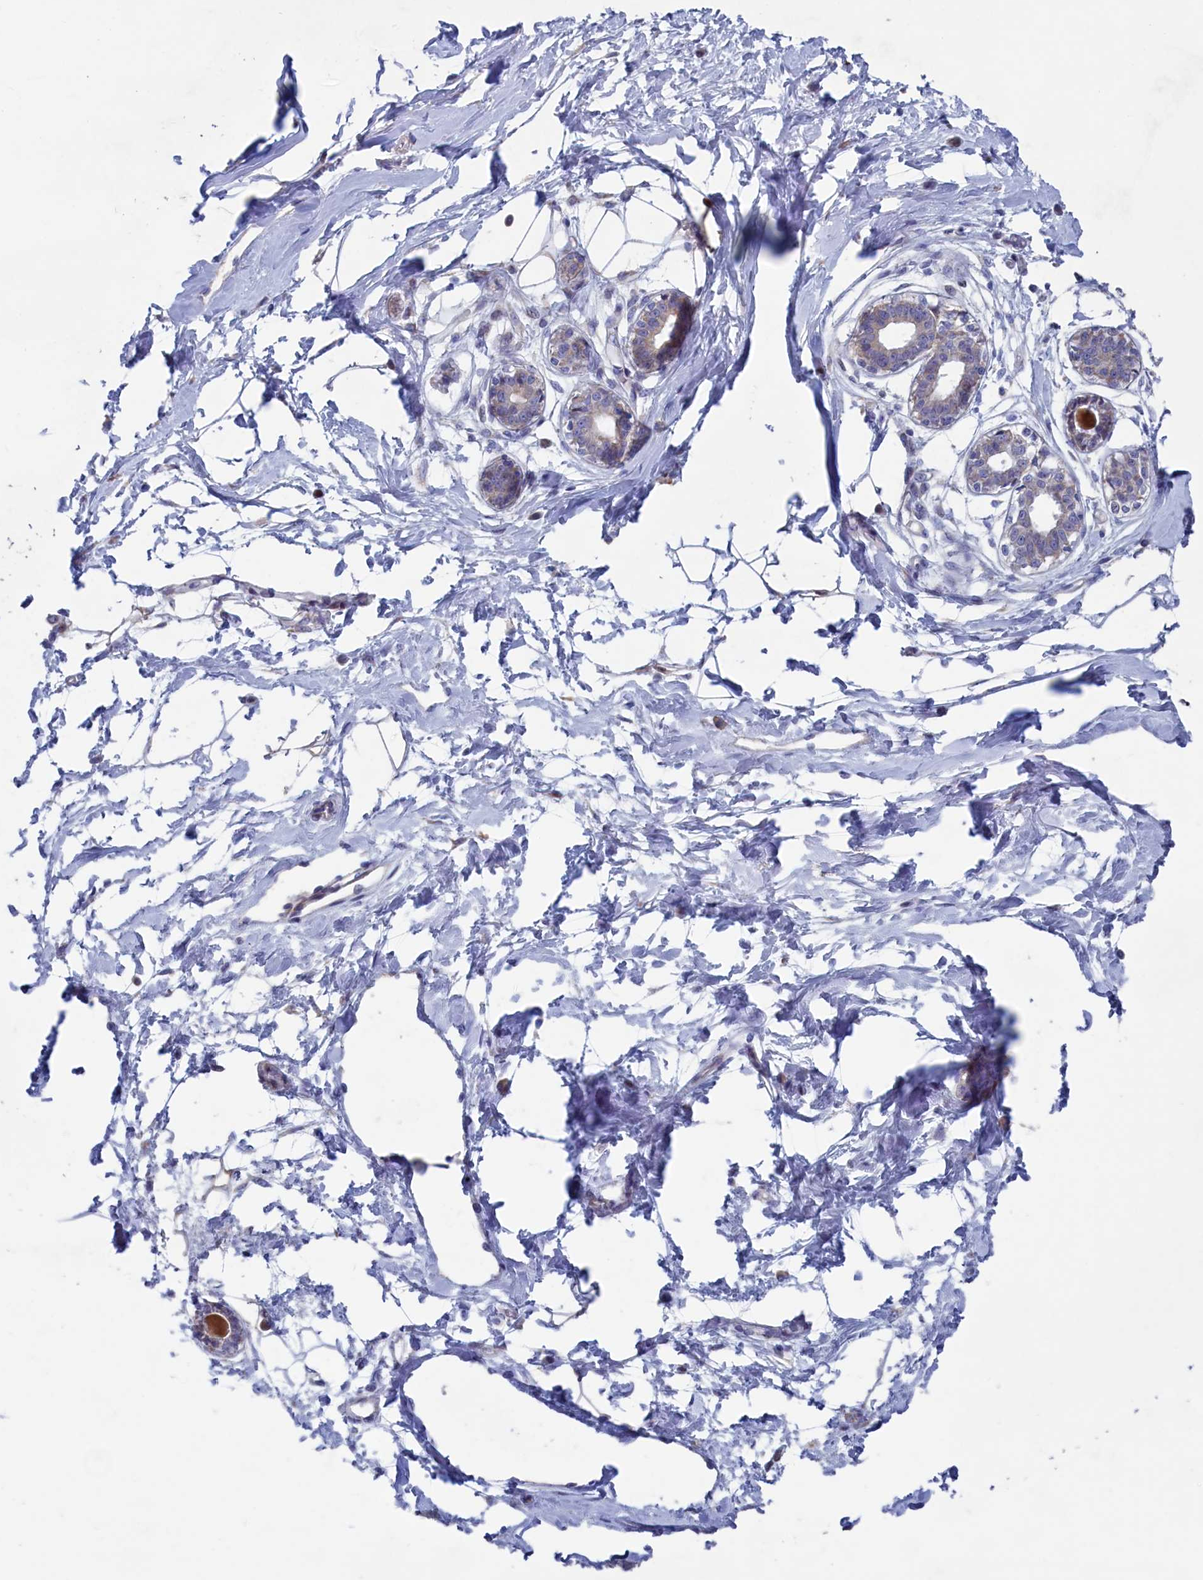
{"staining": {"intensity": "negative", "quantity": "none", "location": "none"}, "tissue": "breast", "cell_type": "Adipocytes", "image_type": "normal", "snomed": [{"axis": "morphology", "description": "Normal tissue, NOS"}, {"axis": "topography", "description": "Breast"}], "caption": "IHC image of unremarkable breast stained for a protein (brown), which shows no positivity in adipocytes. (Brightfield microscopy of DAB (3,3'-diaminobenzidine) immunohistochemistry at high magnification).", "gene": "NIBAN3", "patient": {"sex": "female", "age": 45}}